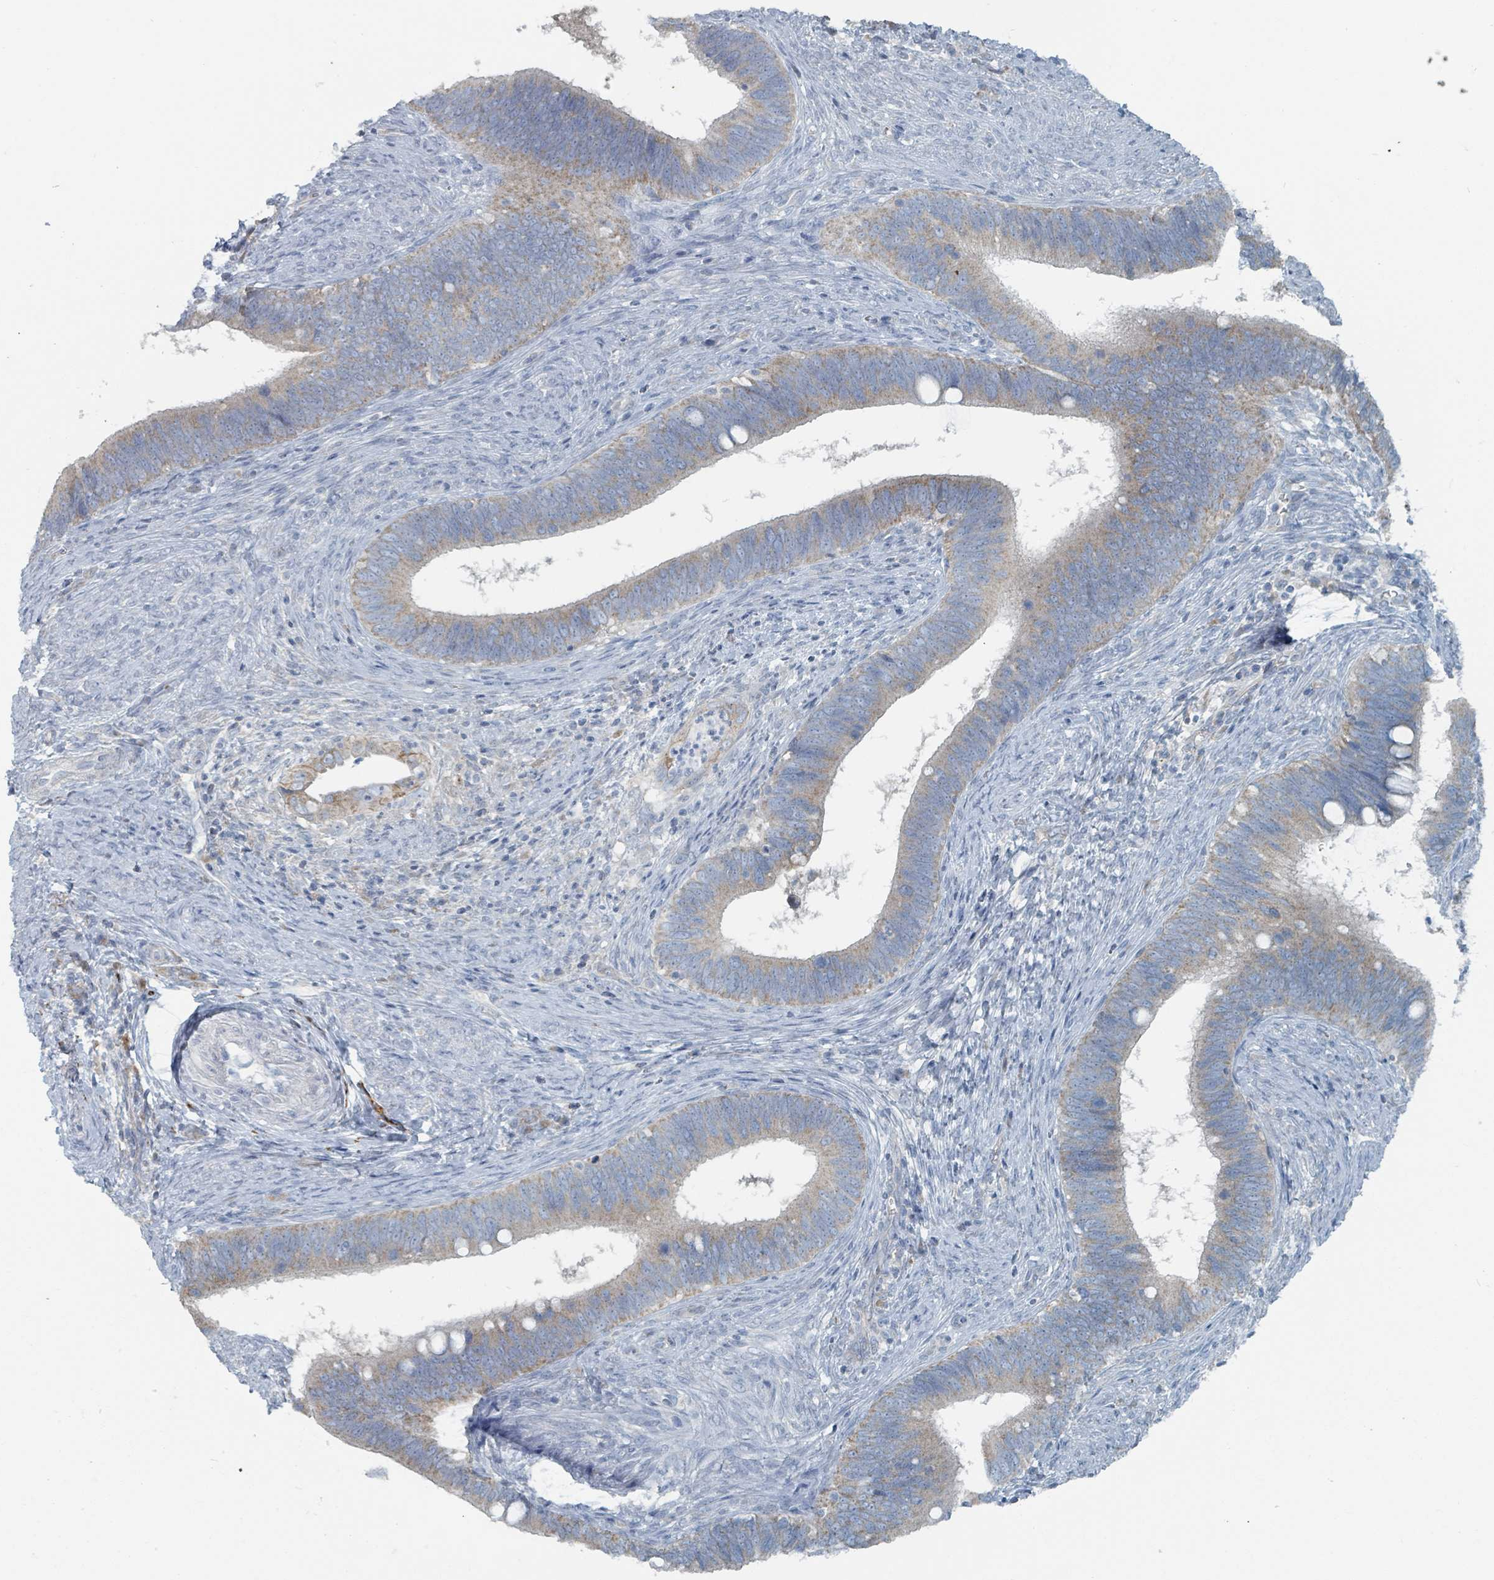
{"staining": {"intensity": "moderate", "quantity": ">75%", "location": "cytoplasmic/membranous"}, "tissue": "cervical cancer", "cell_type": "Tumor cells", "image_type": "cancer", "snomed": [{"axis": "morphology", "description": "Adenocarcinoma, NOS"}, {"axis": "topography", "description": "Cervix"}], "caption": "Immunohistochemistry histopathology image of human cervical cancer (adenocarcinoma) stained for a protein (brown), which exhibits medium levels of moderate cytoplasmic/membranous expression in approximately >75% of tumor cells.", "gene": "RASA4", "patient": {"sex": "female", "age": 42}}